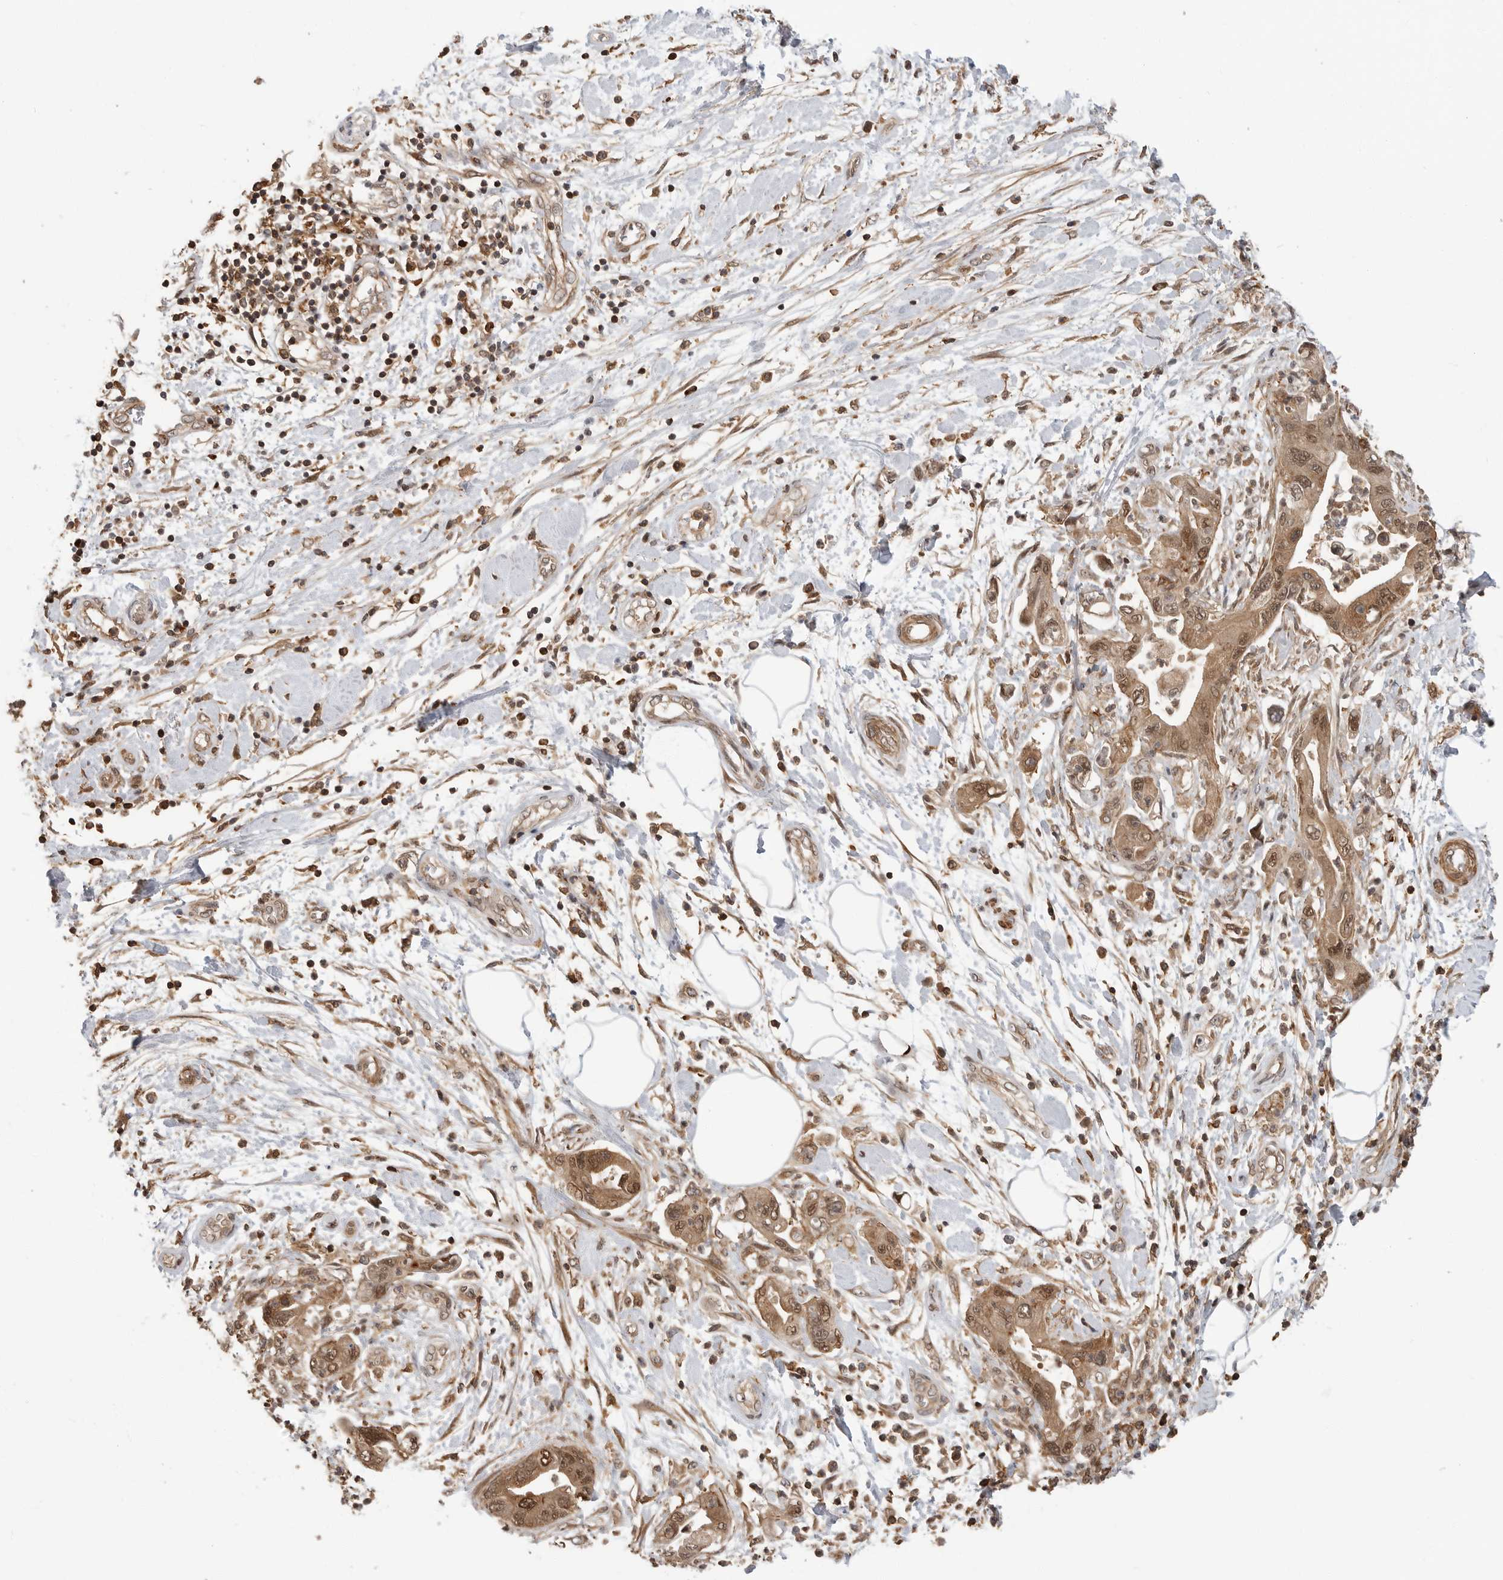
{"staining": {"intensity": "moderate", "quantity": ">75%", "location": "cytoplasmic/membranous,nuclear"}, "tissue": "pancreatic cancer", "cell_type": "Tumor cells", "image_type": "cancer", "snomed": [{"axis": "morphology", "description": "Adenocarcinoma, NOS"}, {"axis": "topography", "description": "Pancreas"}], "caption": "A medium amount of moderate cytoplasmic/membranous and nuclear staining is identified in about >75% of tumor cells in pancreatic cancer (adenocarcinoma) tissue.", "gene": "ERN1", "patient": {"sex": "female", "age": 73}}